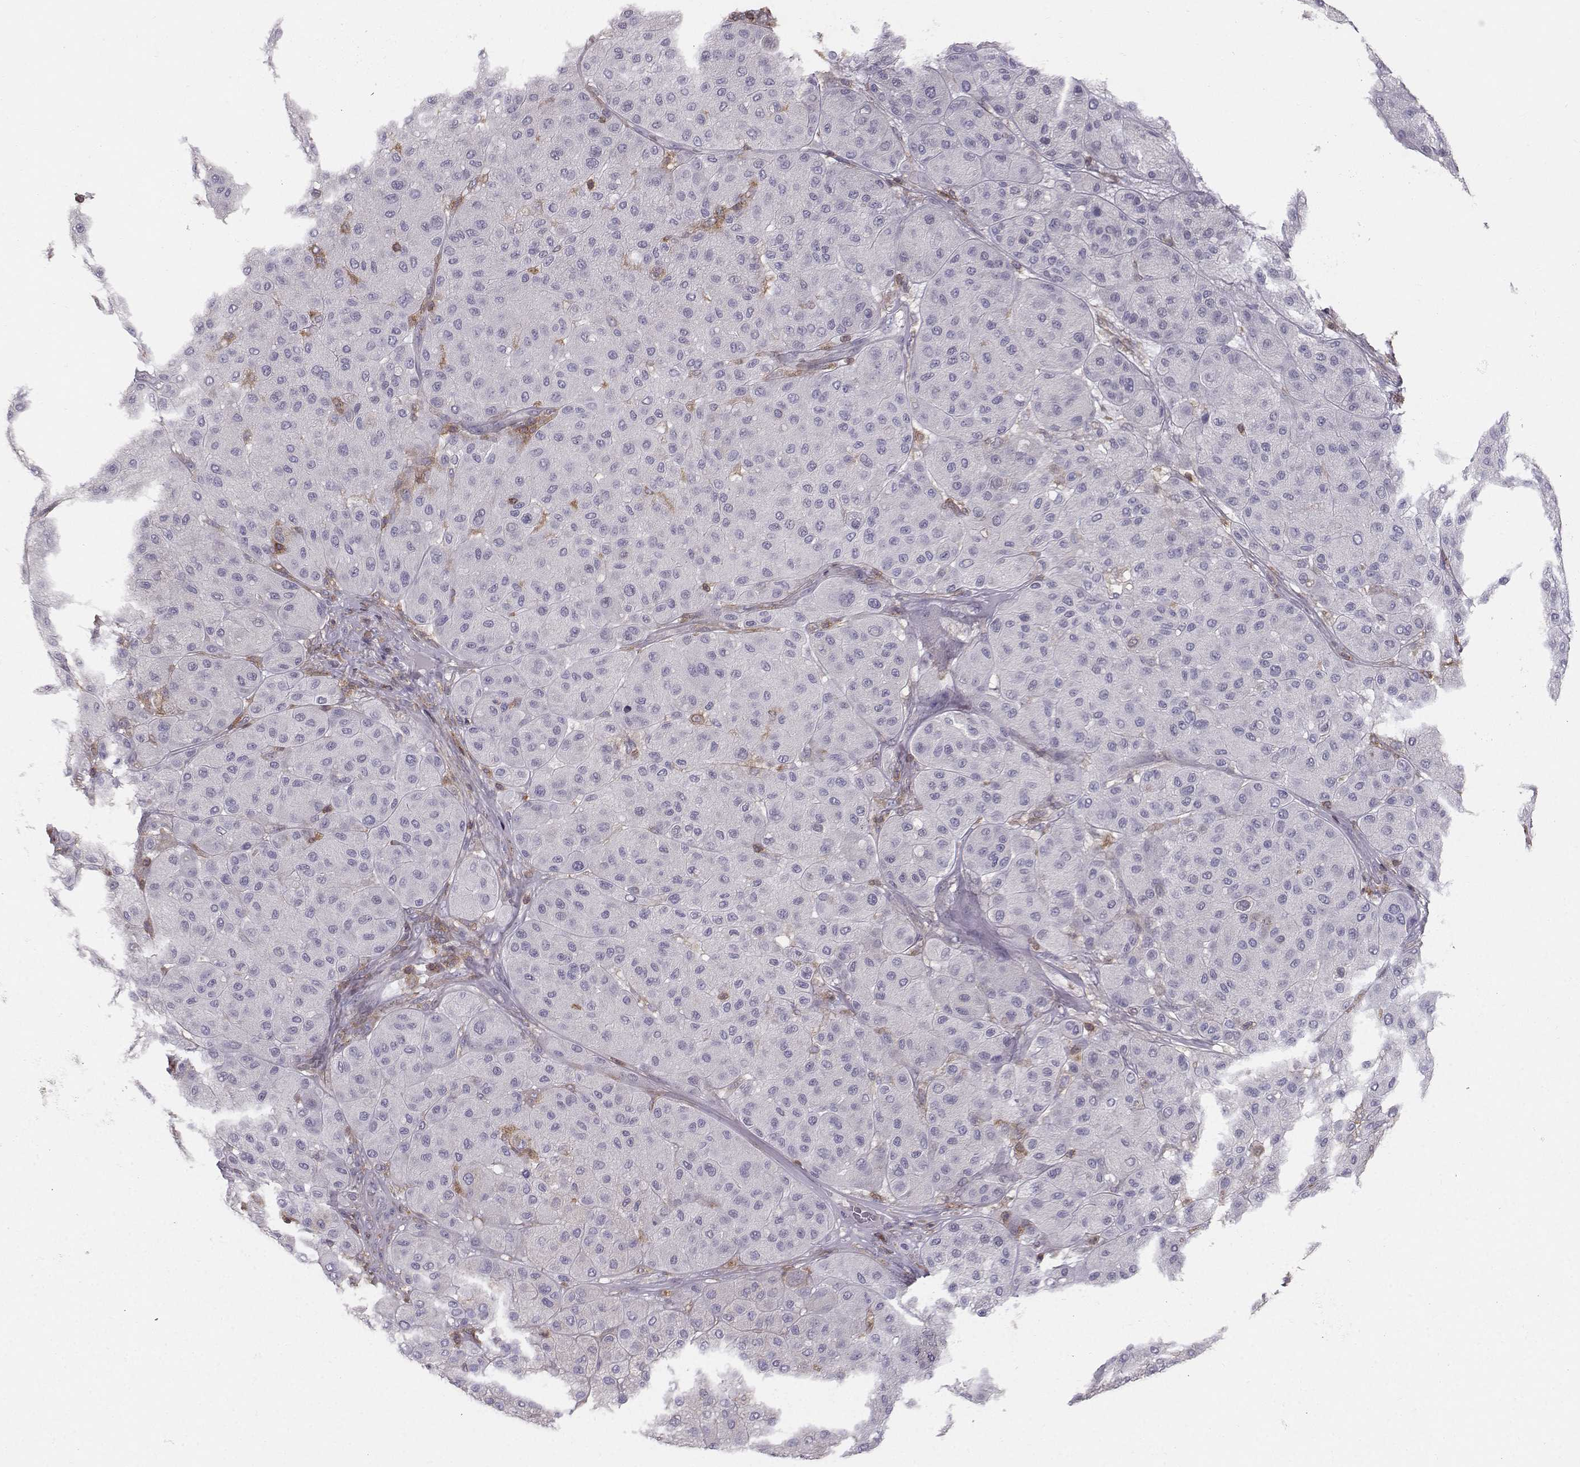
{"staining": {"intensity": "negative", "quantity": "none", "location": "none"}, "tissue": "melanoma", "cell_type": "Tumor cells", "image_type": "cancer", "snomed": [{"axis": "morphology", "description": "Malignant melanoma, Metastatic site"}, {"axis": "topography", "description": "Smooth muscle"}], "caption": "An immunohistochemistry micrograph of malignant melanoma (metastatic site) is shown. There is no staining in tumor cells of malignant melanoma (metastatic site). (IHC, brightfield microscopy, high magnification).", "gene": "ZBTB32", "patient": {"sex": "male", "age": 41}}